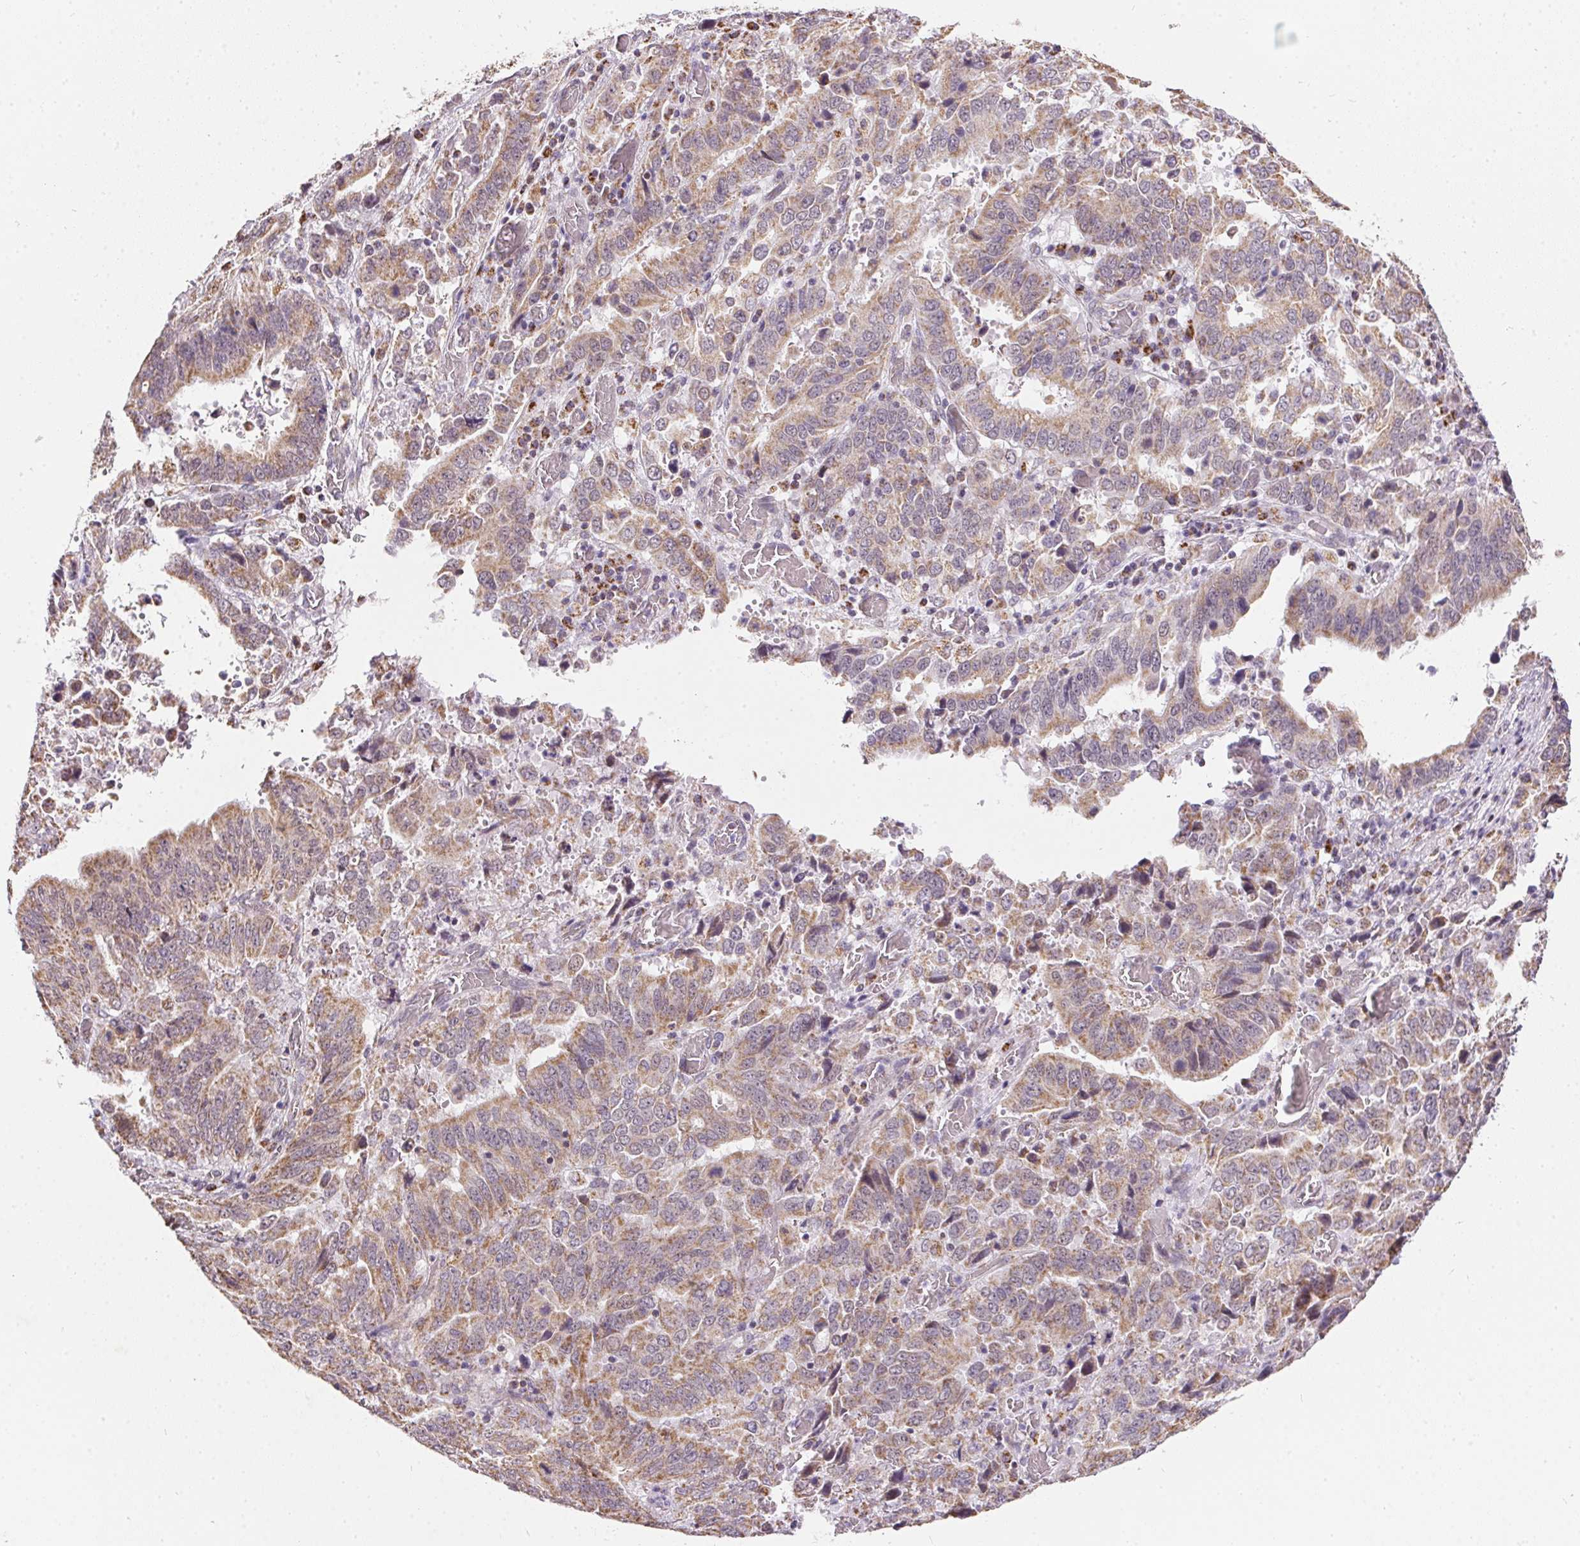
{"staining": {"intensity": "moderate", "quantity": ">75%", "location": "cytoplasmic/membranous"}, "tissue": "stomach cancer", "cell_type": "Tumor cells", "image_type": "cancer", "snomed": [{"axis": "morphology", "description": "Adenocarcinoma, NOS"}, {"axis": "topography", "description": "Stomach, upper"}], "caption": "Protein expression by immunohistochemistry (IHC) demonstrates moderate cytoplasmic/membranous positivity in approximately >75% of tumor cells in stomach cancer.", "gene": "MAPK11", "patient": {"sex": "male", "age": 74}}